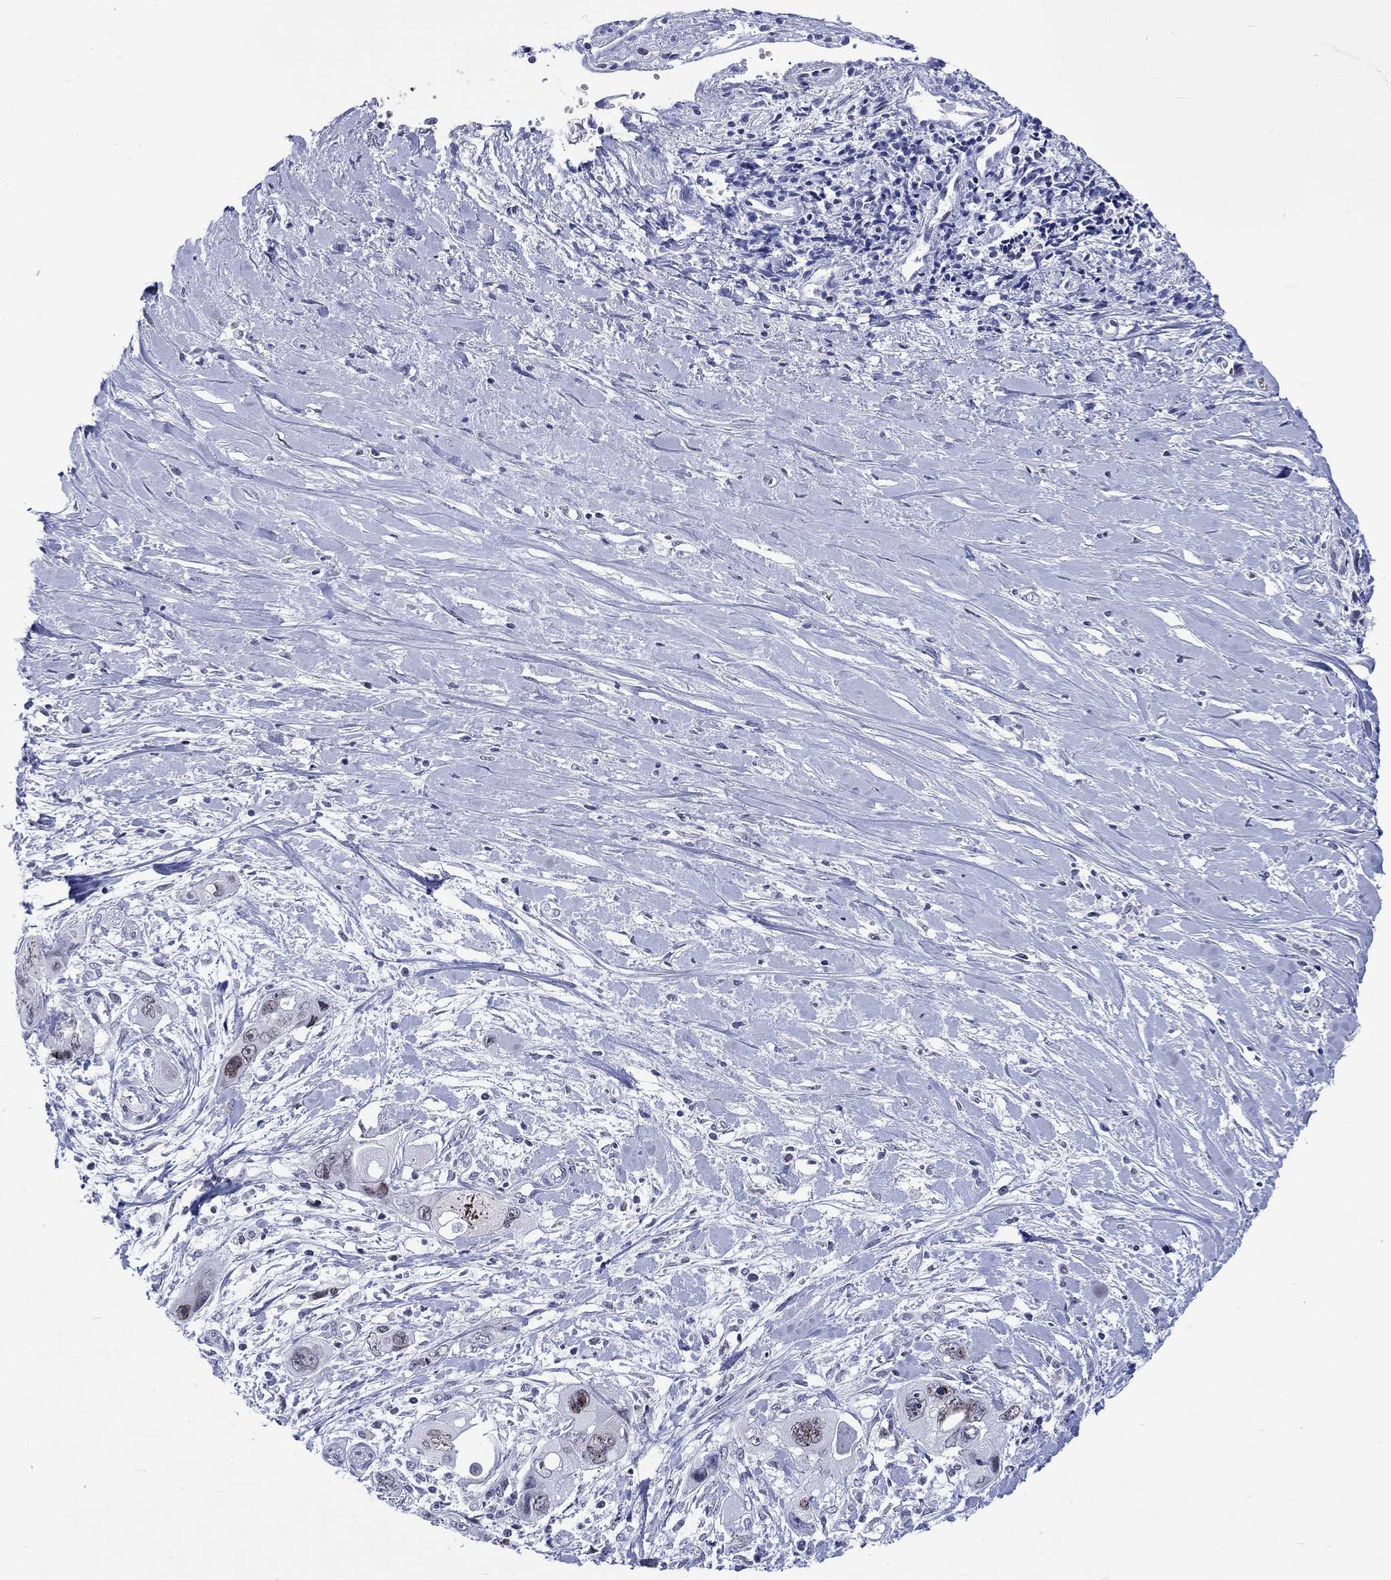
{"staining": {"intensity": "moderate", "quantity": "<25%", "location": "nuclear"}, "tissue": "pancreatic cancer", "cell_type": "Tumor cells", "image_type": "cancer", "snomed": [{"axis": "morphology", "description": "Adenocarcinoma, NOS"}, {"axis": "topography", "description": "Pancreas"}], "caption": "Moderate nuclear staining for a protein is seen in approximately <25% of tumor cells of adenocarcinoma (pancreatic) using immunohistochemistry (IHC).", "gene": "CDCA2", "patient": {"sex": "male", "age": 47}}